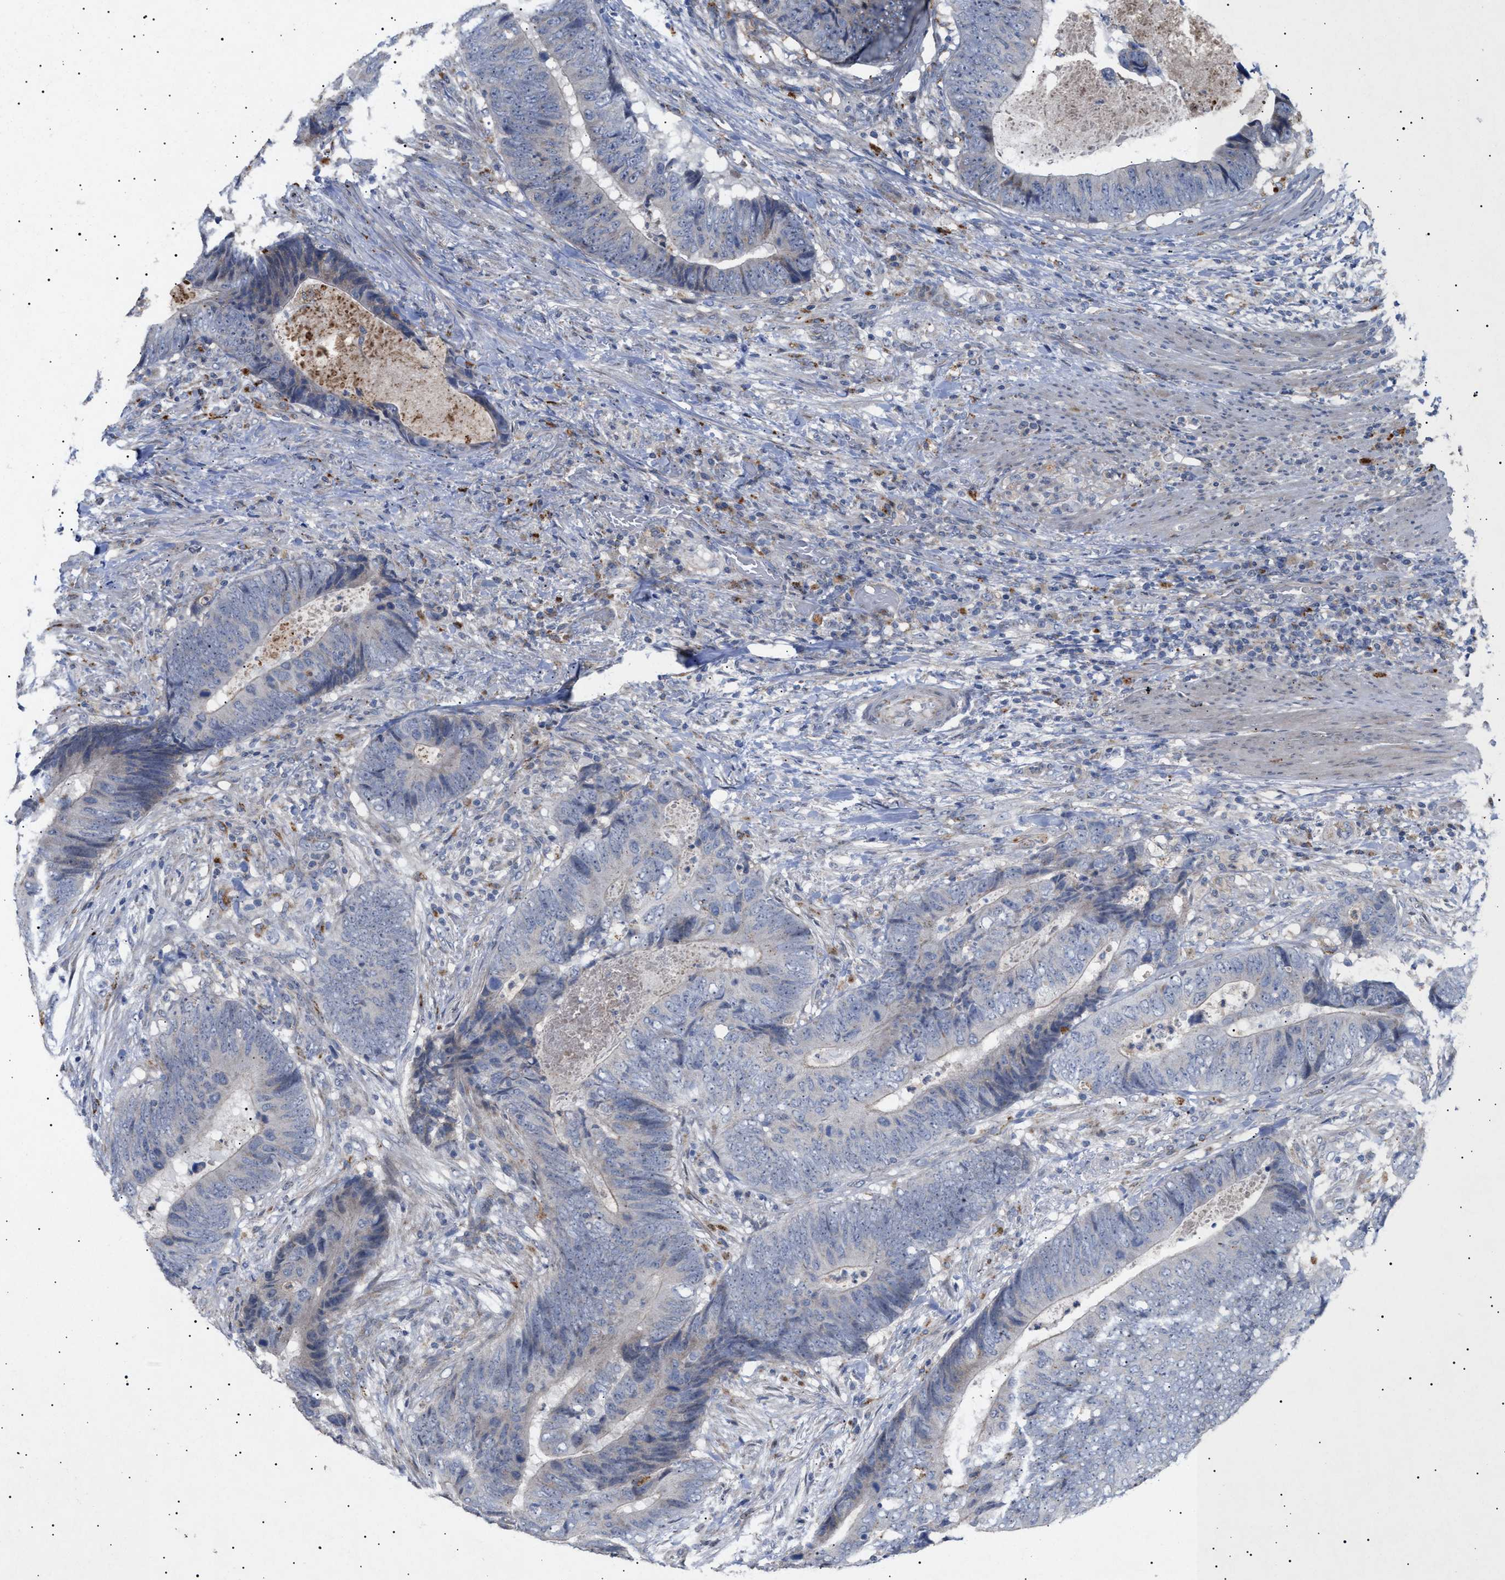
{"staining": {"intensity": "weak", "quantity": "<25%", "location": "cytoplasmic/membranous"}, "tissue": "colorectal cancer", "cell_type": "Tumor cells", "image_type": "cancer", "snomed": [{"axis": "morphology", "description": "Adenocarcinoma, NOS"}, {"axis": "topography", "description": "Colon"}], "caption": "Colorectal cancer was stained to show a protein in brown. There is no significant staining in tumor cells. The staining was performed using DAB to visualize the protein expression in brown, while the nuclei were stained in blue with hematoxylin (Magnification: 20x).", "gene": "SIRT5", "patient": {"sex": "male", "age": 56}}